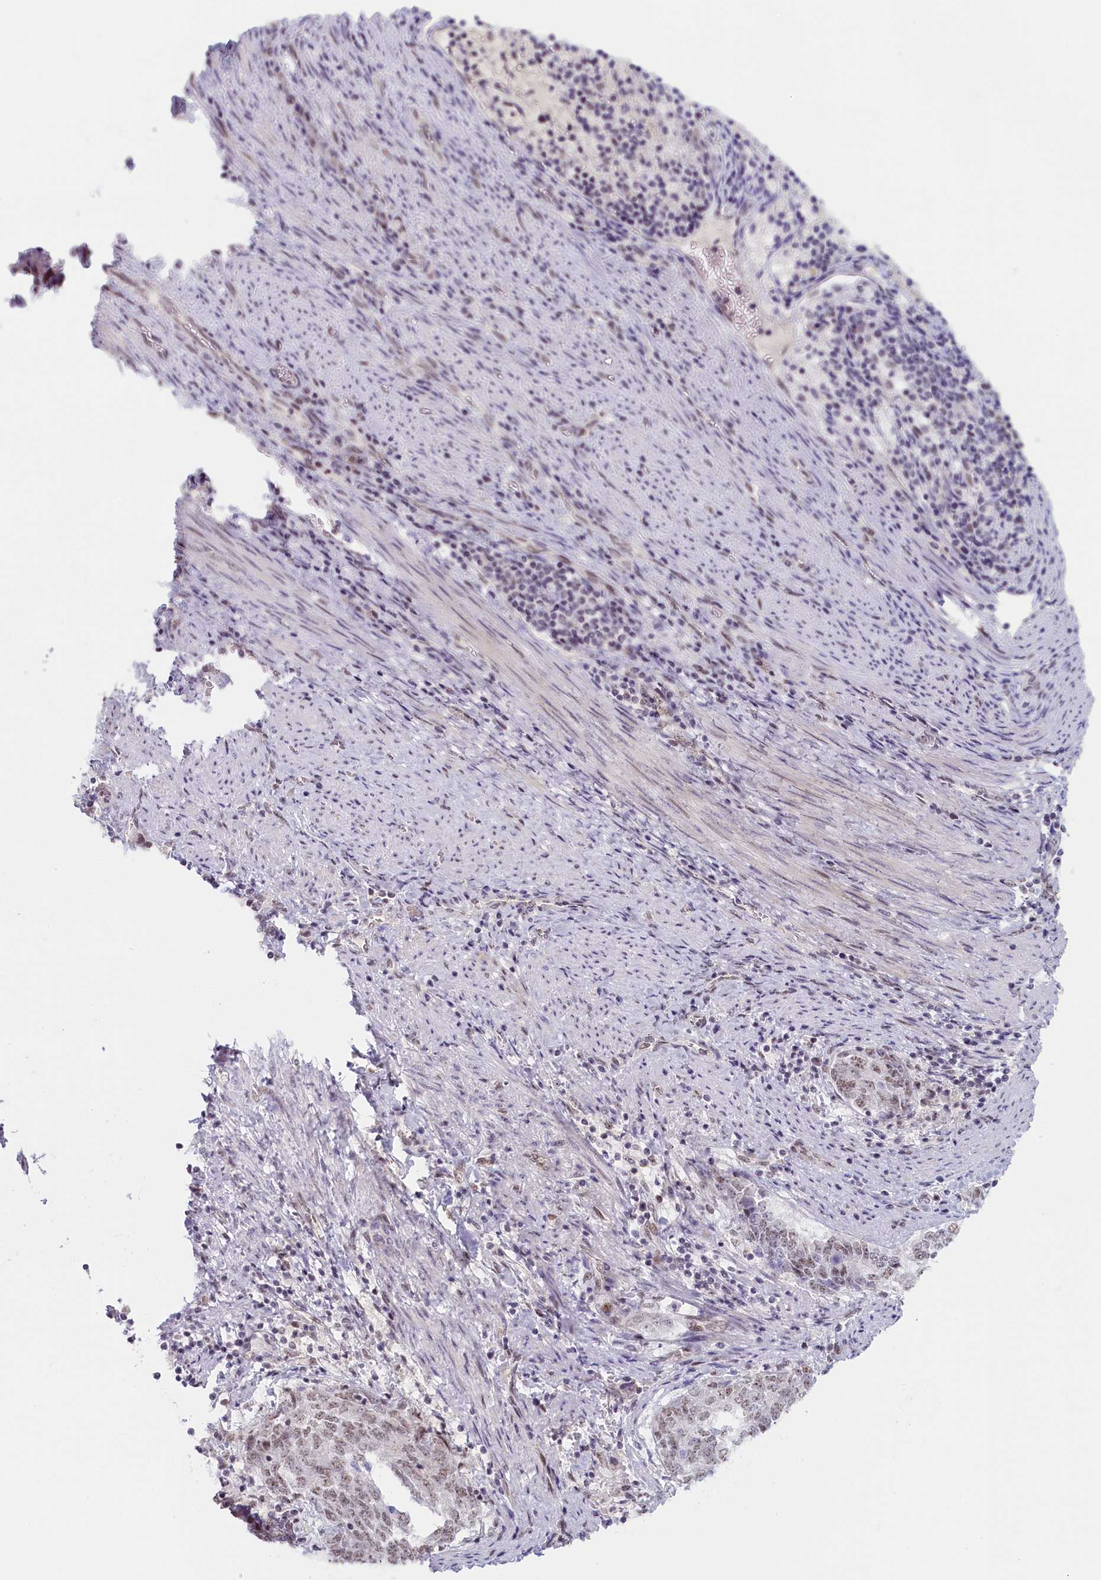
{"staining": {"intensity": "weak", "quantity": ">75%", "location": "nuclear"}, "tissue": "endometrial cancer", "cell_type": "Tumor cells", "image_type": "cancer", "snomed": [{"axis": "morphology", "description": "Adenocarcinoma, NOS"}, {"axis": "topography", "description": "Endometrium"}], "caption": "Immunohistochemical staining of human endometrial adenocarcinoma reveals low levels of weak nuclear staining in about >75% of tumor cells.", "gene": "SEC31B", "patient": {"sex": "female", "age": 80}}